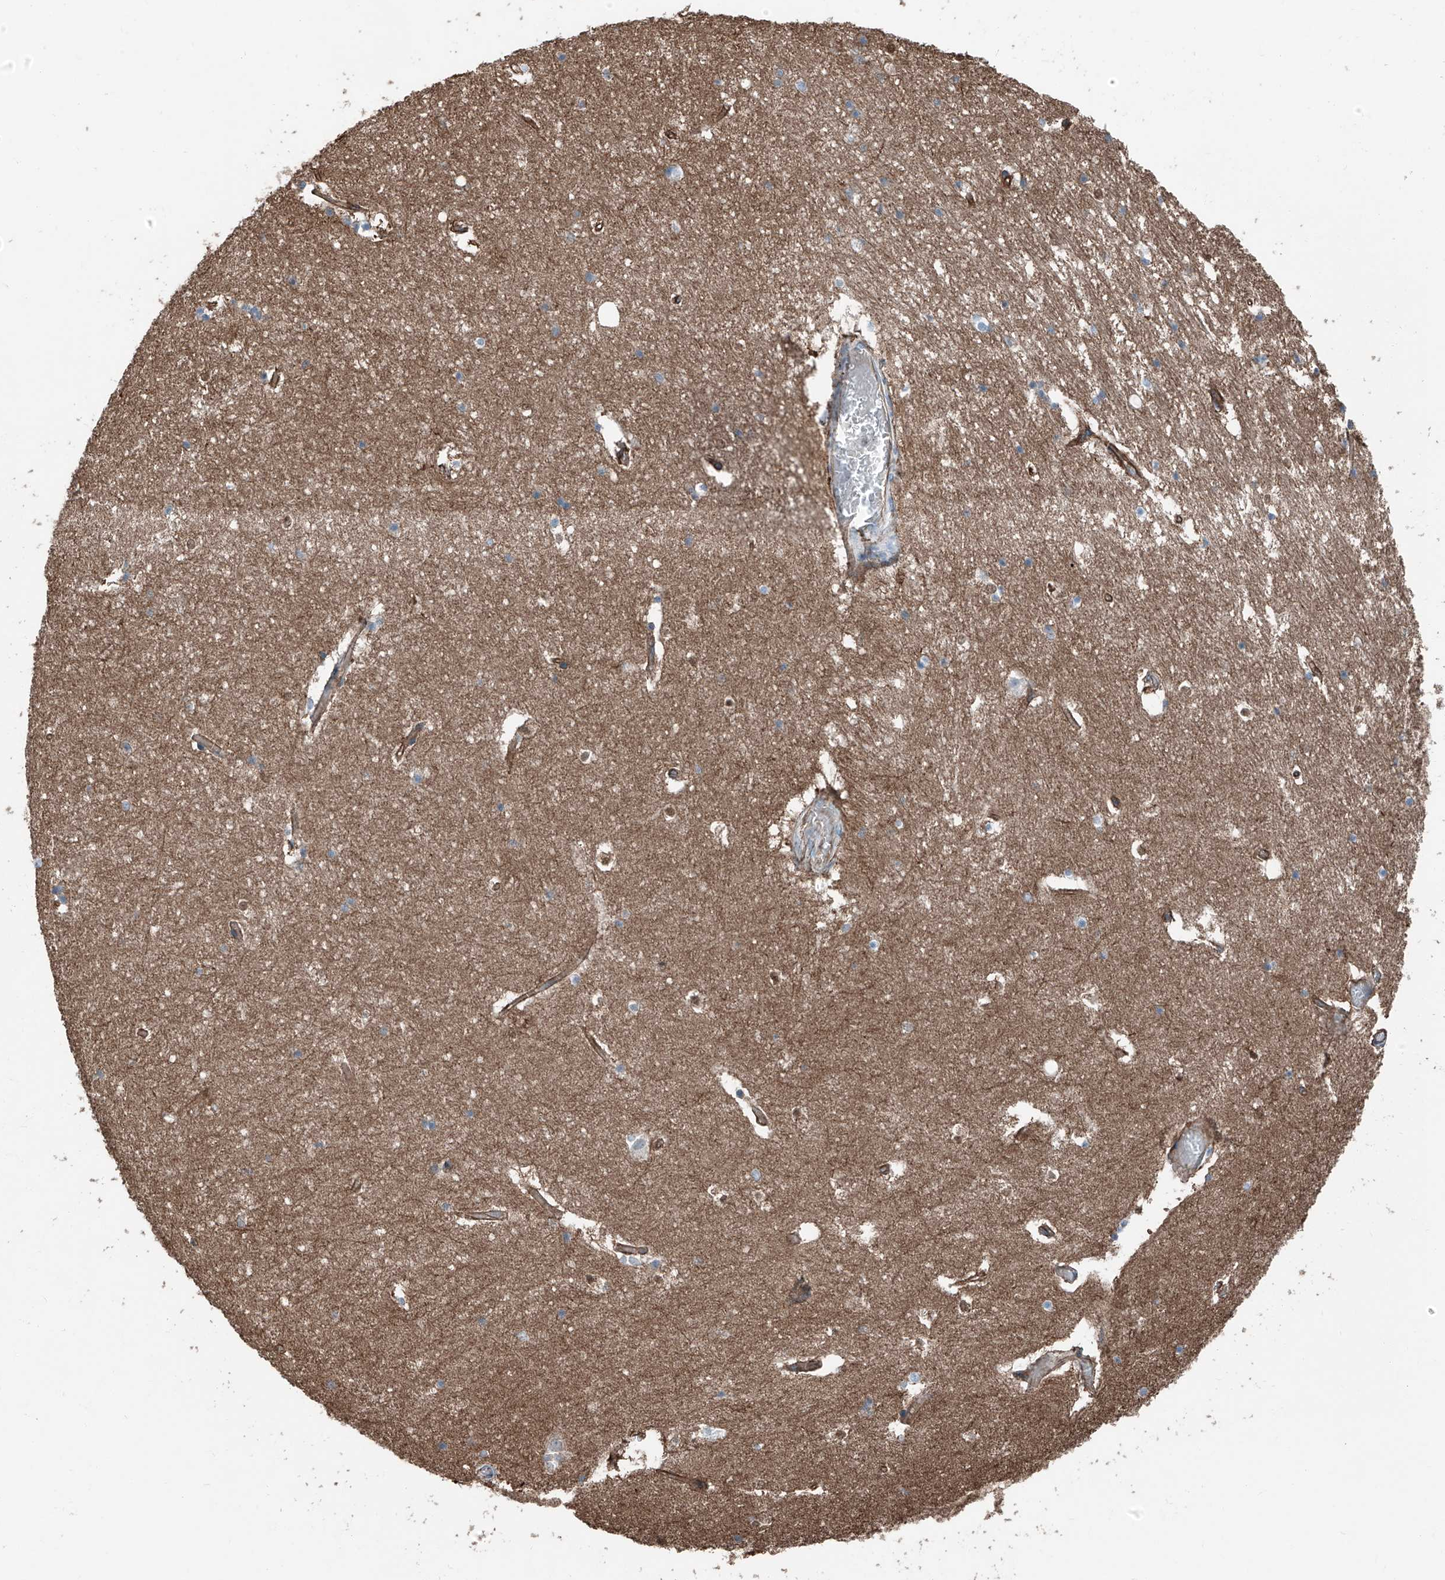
{"staining": {"intensity": "moderate", "quantity": "<25%", "location": "cytoplasmic/membranous"}, "tissue": "hippocampus", "cell_type": "Glial cells", "image_type": "normal", "snomed": [{"axis": "morphology", "description": "Normal tissue, NOS"}, {"axis": "topography", "description": "Hippocampus"}], "caption": "Hippocampus stained with DAB (3,3'-diaminobenzidine) immunohistochemistry (IHC) shows low levels of moderate cytoplasmic/membranous positivity in about <25% of glial cells.", "gene": "THEMIS2", "patient": {"sex": "female", "age": 52}}